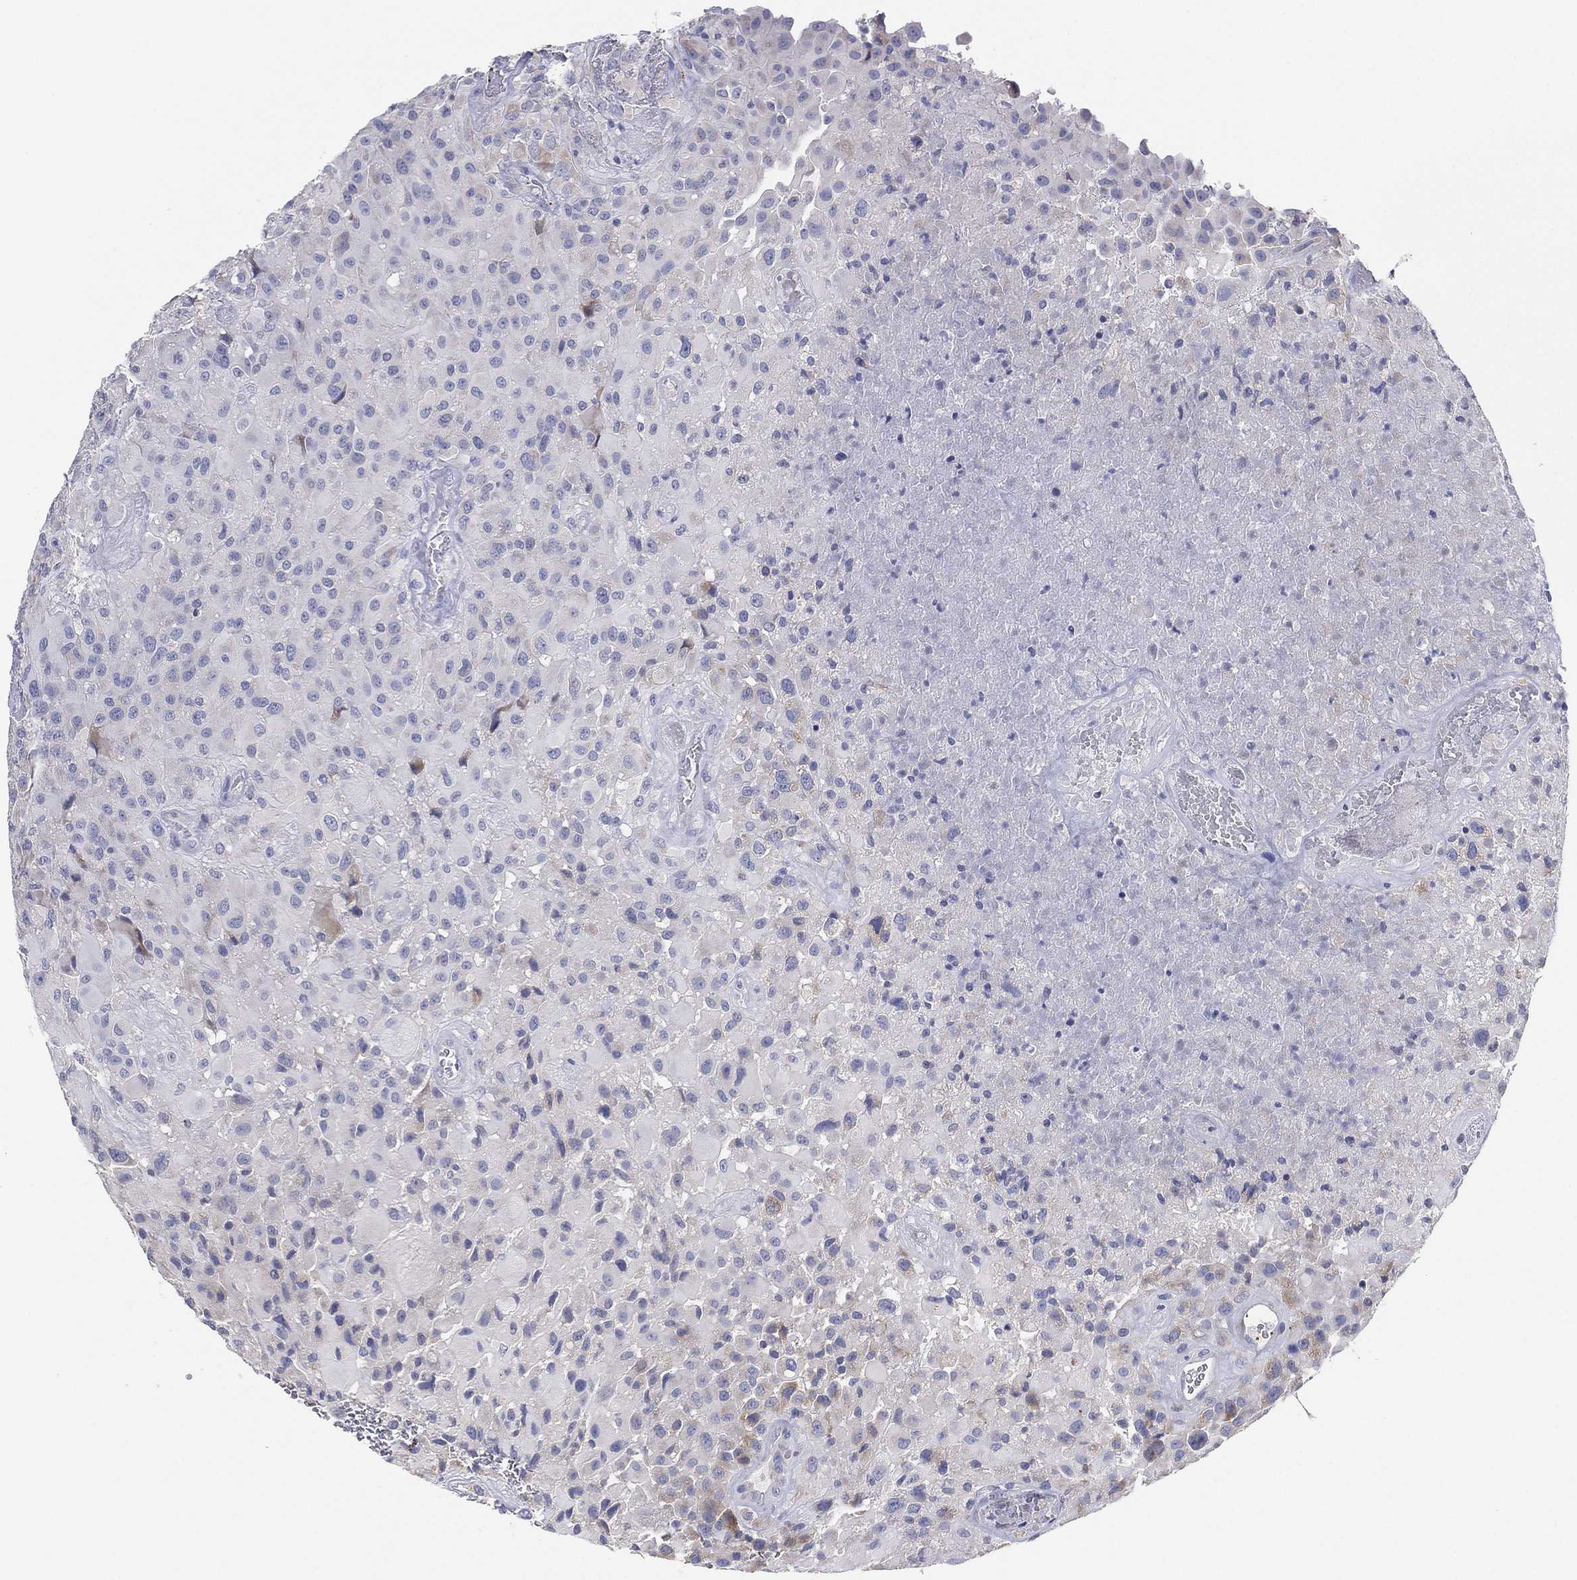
{"staining": {"intensity": "negative", "quantity": "none", "location": "none"}, "tissue": "glioma", "cell_type": "Tumor cells", "image_type": "cancer", "snomed": [{"axis": "morphology", "description": "Glioma, malignant, High grade"}, {"axis": "topography", "description": "Cerebral cortex"}], "caption": "Glioma was stained to show a protein in brown. There is no significant positivity in tumor cells.", "gene": "TMEM40", "patient": {"sex": "male", "age": 35}}